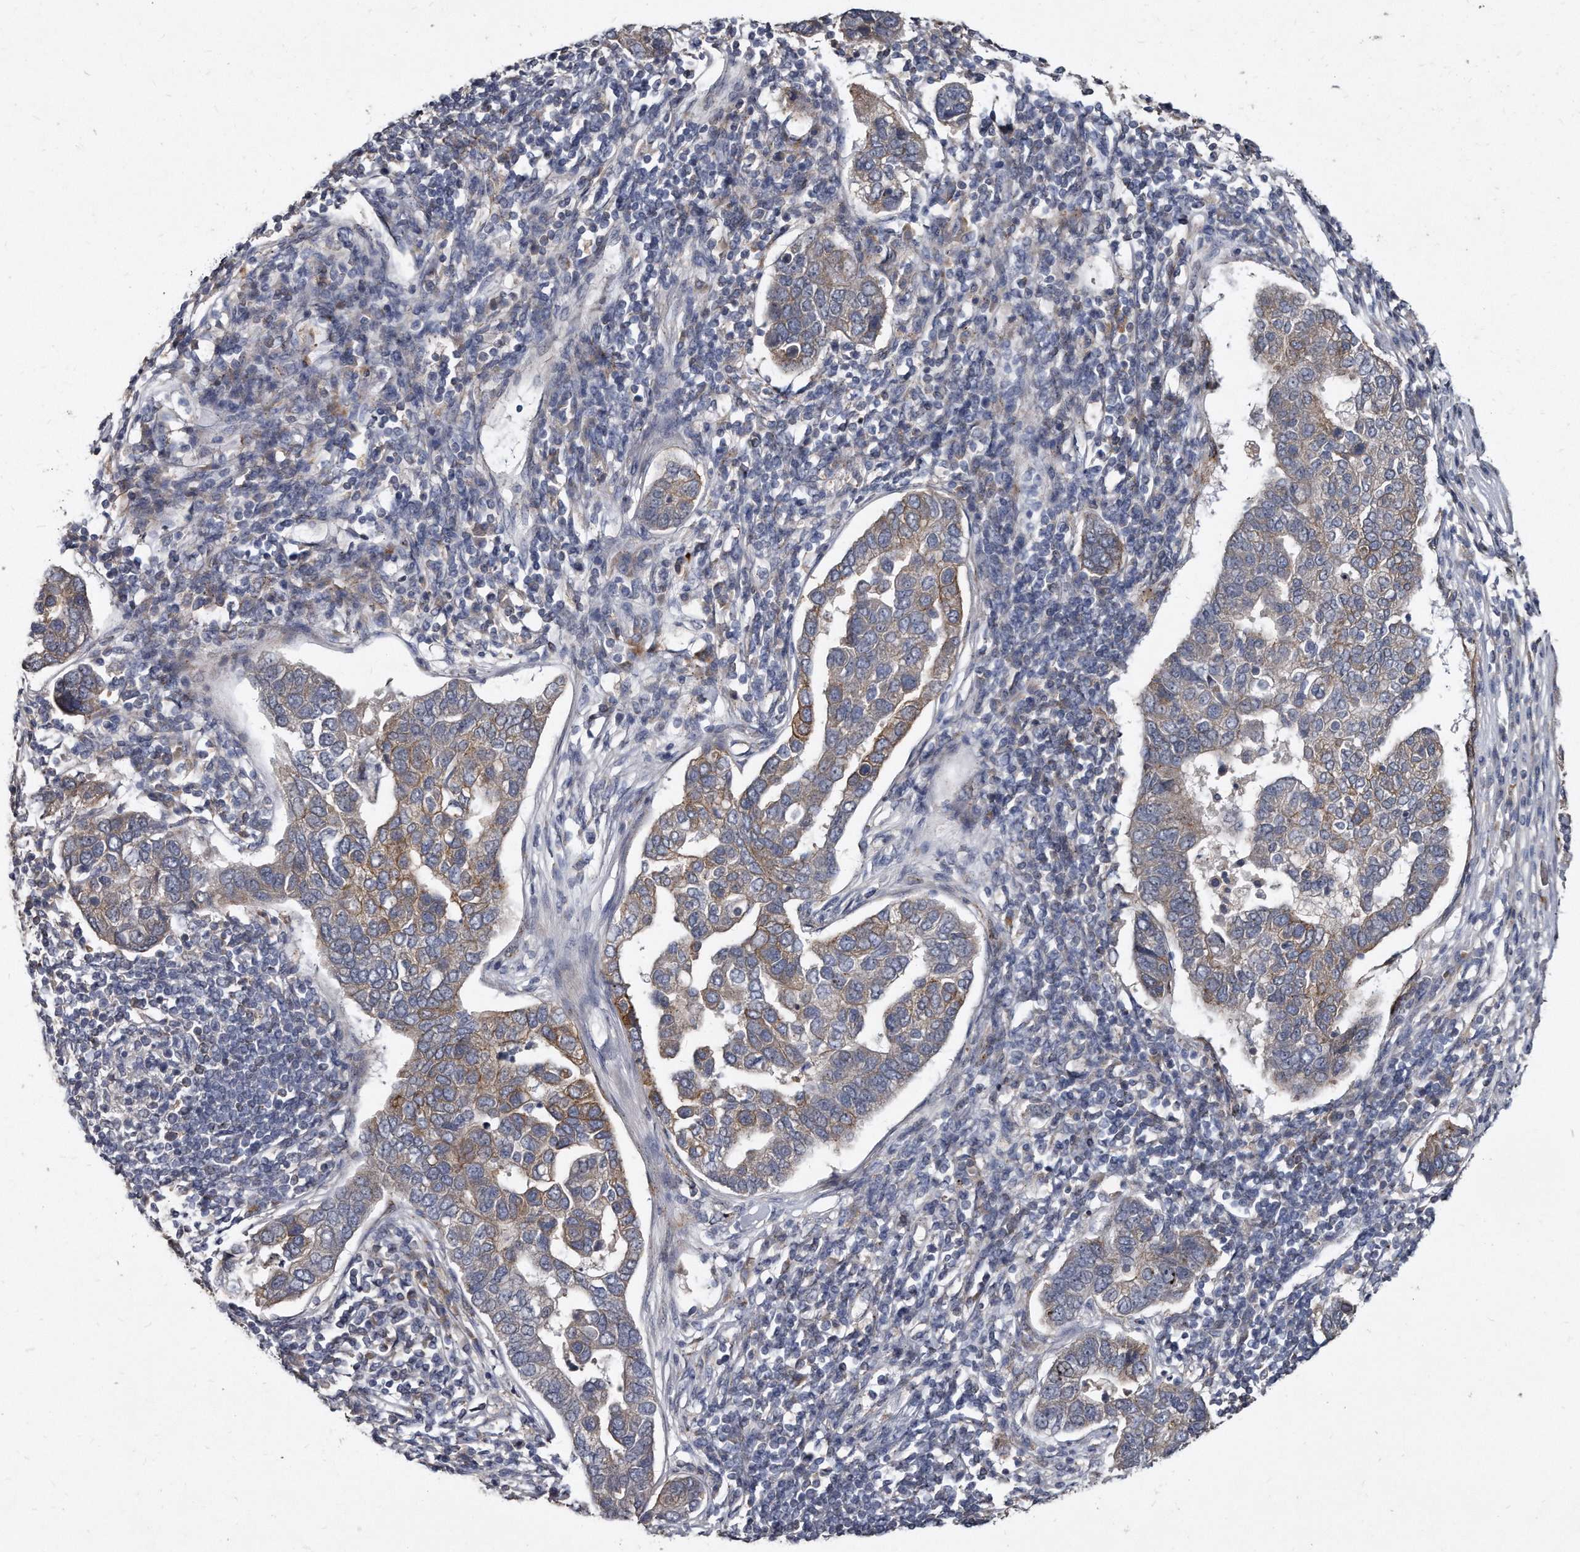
{"staining": {"intensity": "weak", "quantity": "25%-75%", "location": "cytoplasmic/membranous"}, "tissue": "pancreatic cancer", "cell_type": "Tumor cells", "image_type": "cancer", "snomed": [{"axis": "morphology", "description": "Adenocarcinoma, NOS"}, {"axis": "topography", "description": "Pancreas"}], "caption": "An image of adenocarcinoma (pancreatic) stained for a protein exhibits weak cytoplasmic/membranous brown staining in tumor cells.", "gene": "KLHDC3", "patient": {"sex": "female", "age": 61}}